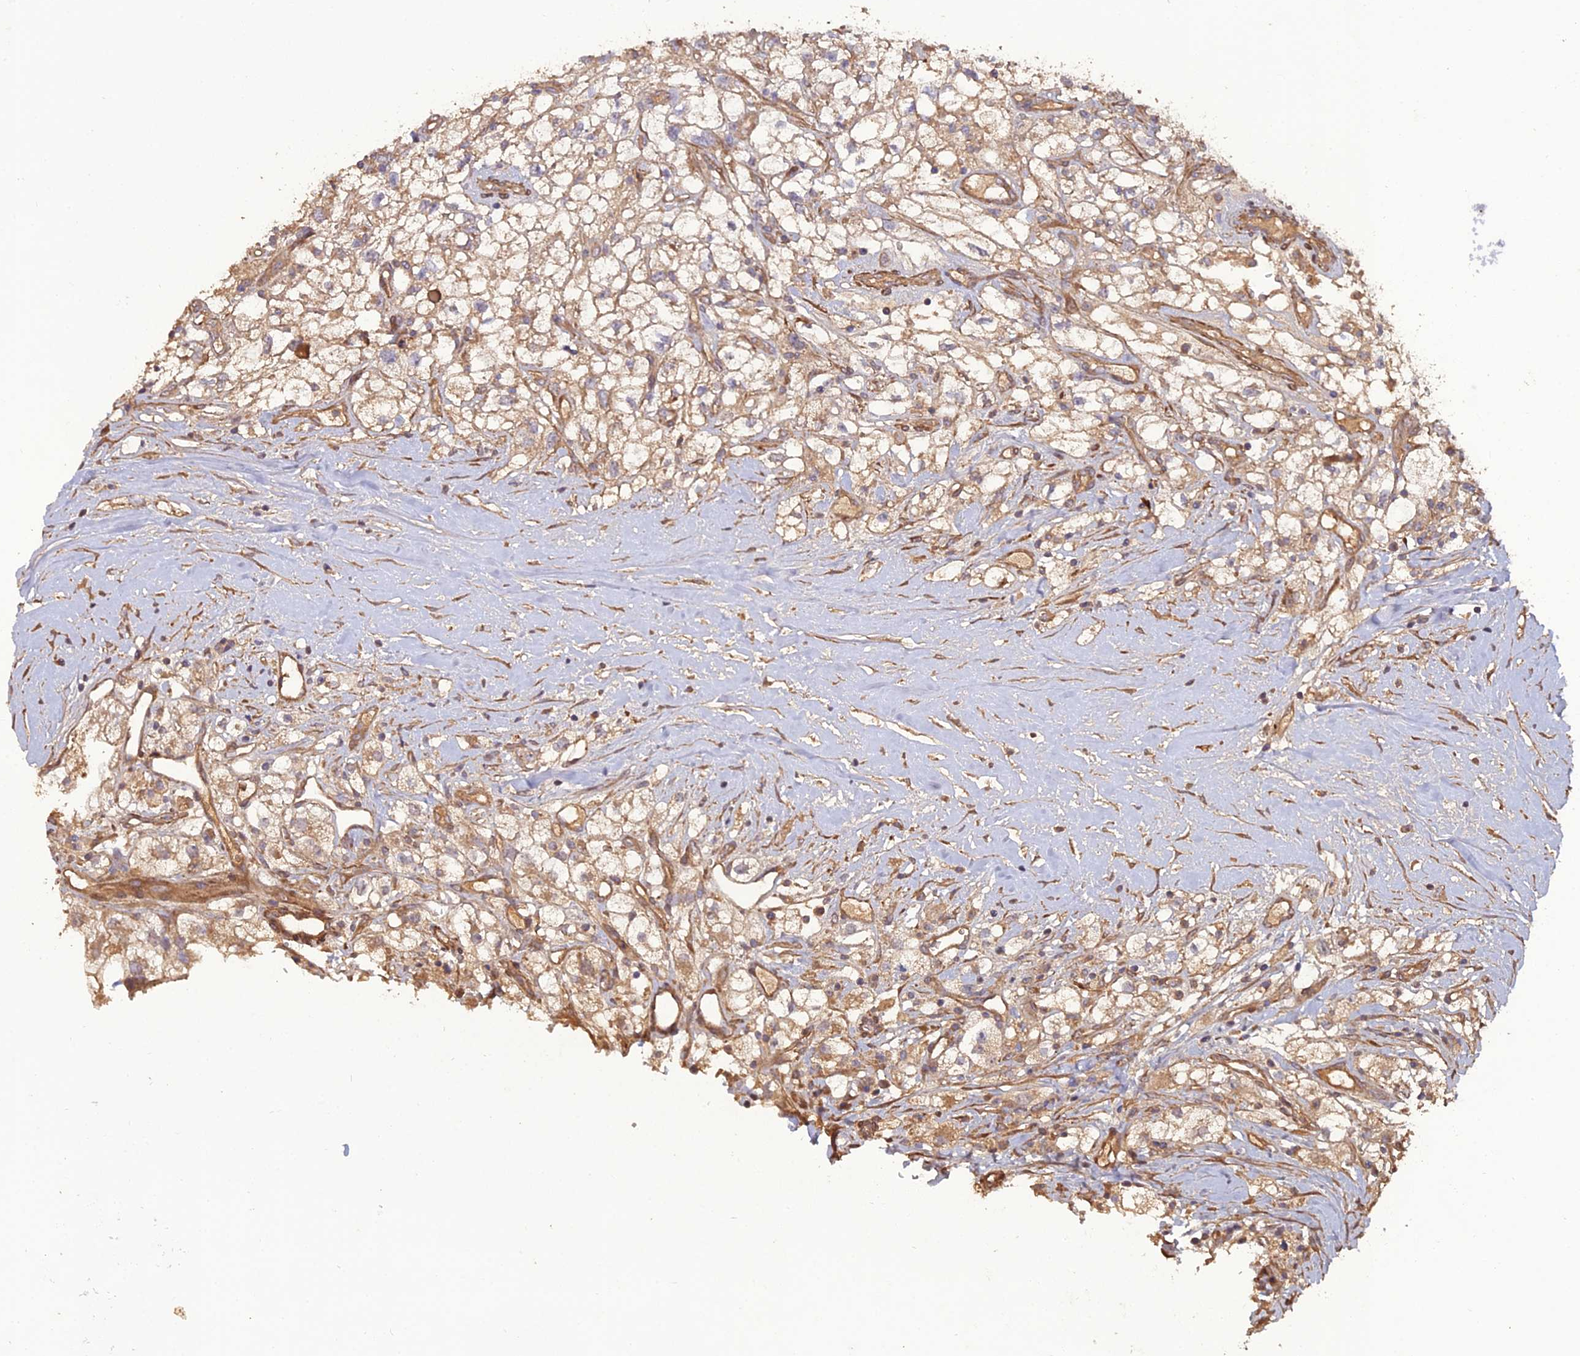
{"staining": {"intensity": "weak", "quantity": "25%-75%", "location": "cytoplasmic/membranous"}, "tissue": "renal cancer", "cell_type": "Tumor cells", "image_type": "cancer", "snomed": [{"axis": "morphology", "description": "Adenocarcinoma, NOS"}, {"axis": "topography", "description": "Kidney"}], "caption": "Protein staining of adenocarcinoma (renal) tissue exhibits weak cytoplasmic/membranous expression in about 25%-75% of tumor cells. The staining was performed using DAB, with brown indicating positive protein expression. Nuclei are stained blue with hematoxylin.", "gene": "ATP6V0A2", "patient": {"sex": "male", "age": 59}}